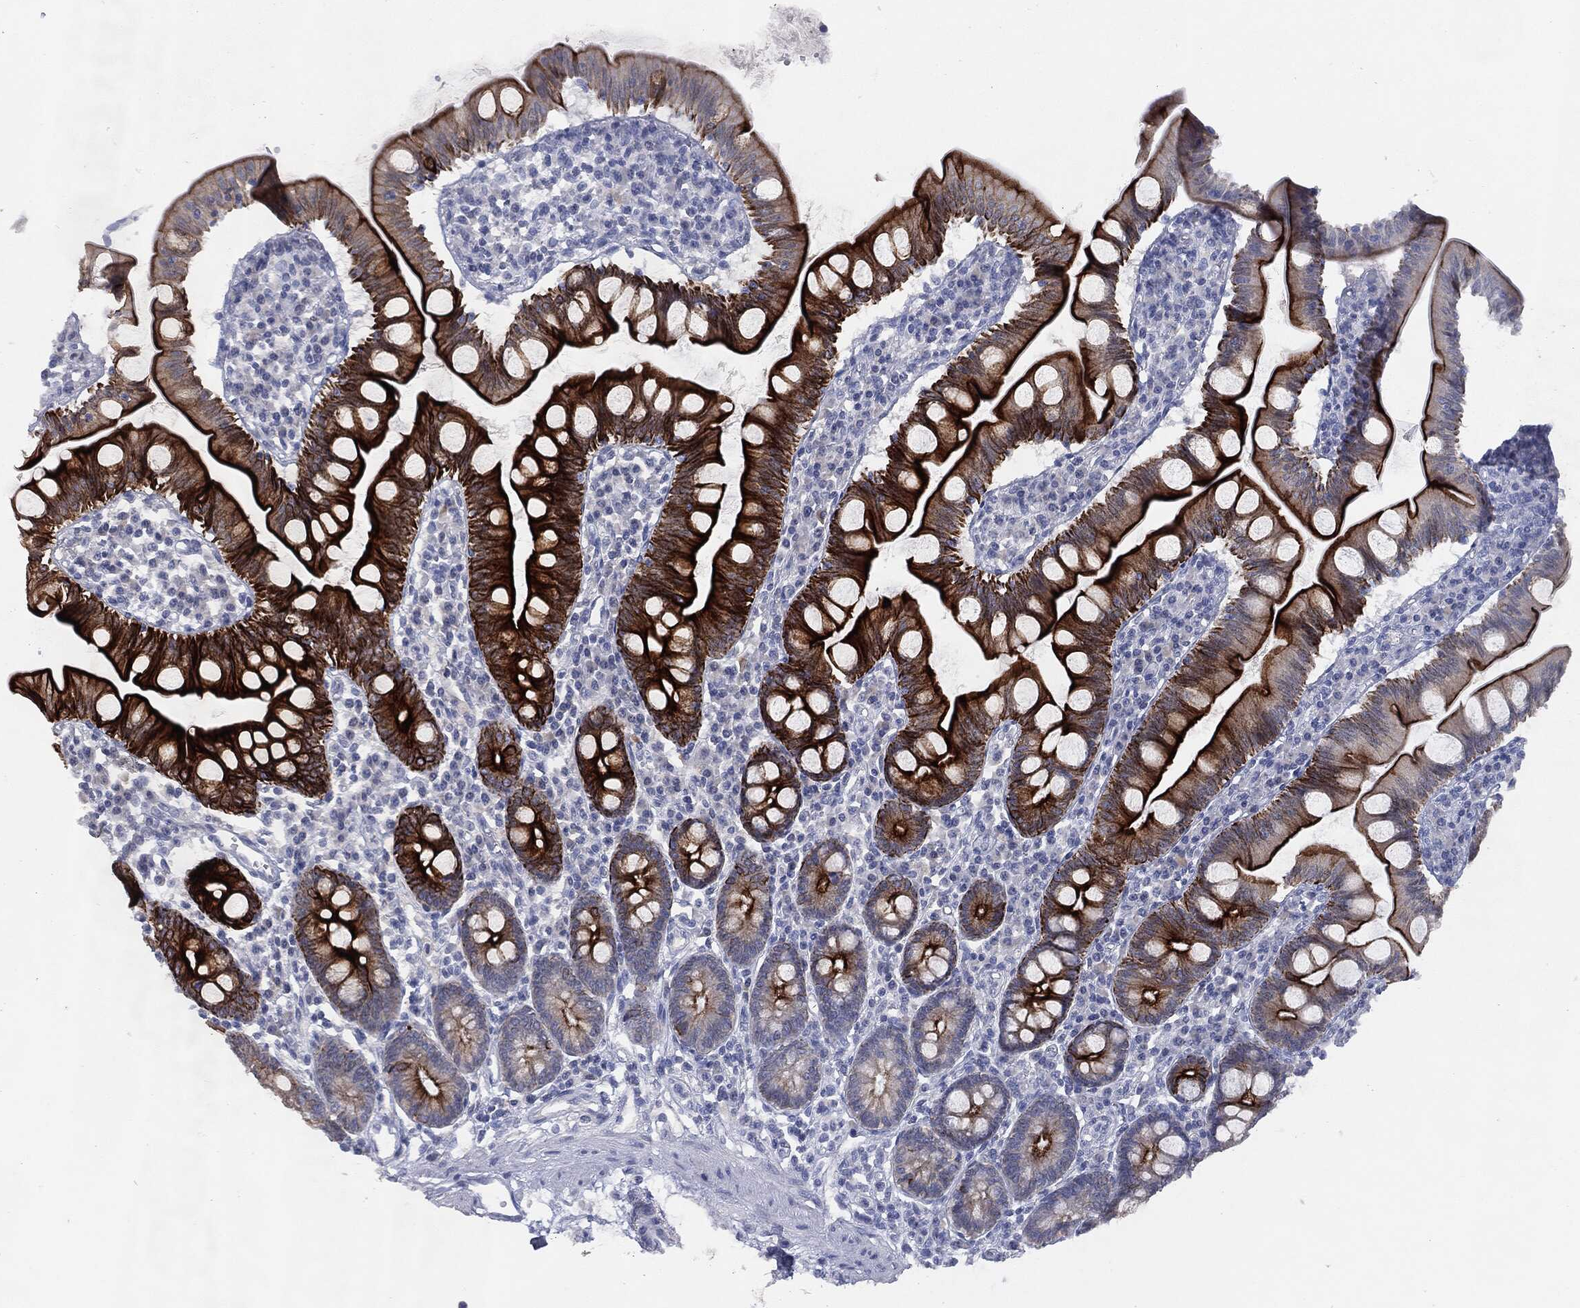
{"staining": {"intensity": "strong", "quantity": ">75%", "location": "cytoplasmic/membranous"}, "tissue": "small intestine", "cell_type": "Glandular cells", "image_type": "normal", "snomed": [{"axis": "morphology", "description": "Normal tissue, NOS"}, {"axis": "topography", "description": "Small intestine"}], "caption": "Immunohistochemistry (DAB (3,3'-diaminobenzidine)) staining of normal human small intestine demonstrates strong cytoplasmic/membranous protein expression in approximately >75% of glandular cells.", "gene": "MUC1", "patient": {"sex": "male", "age": 88}}